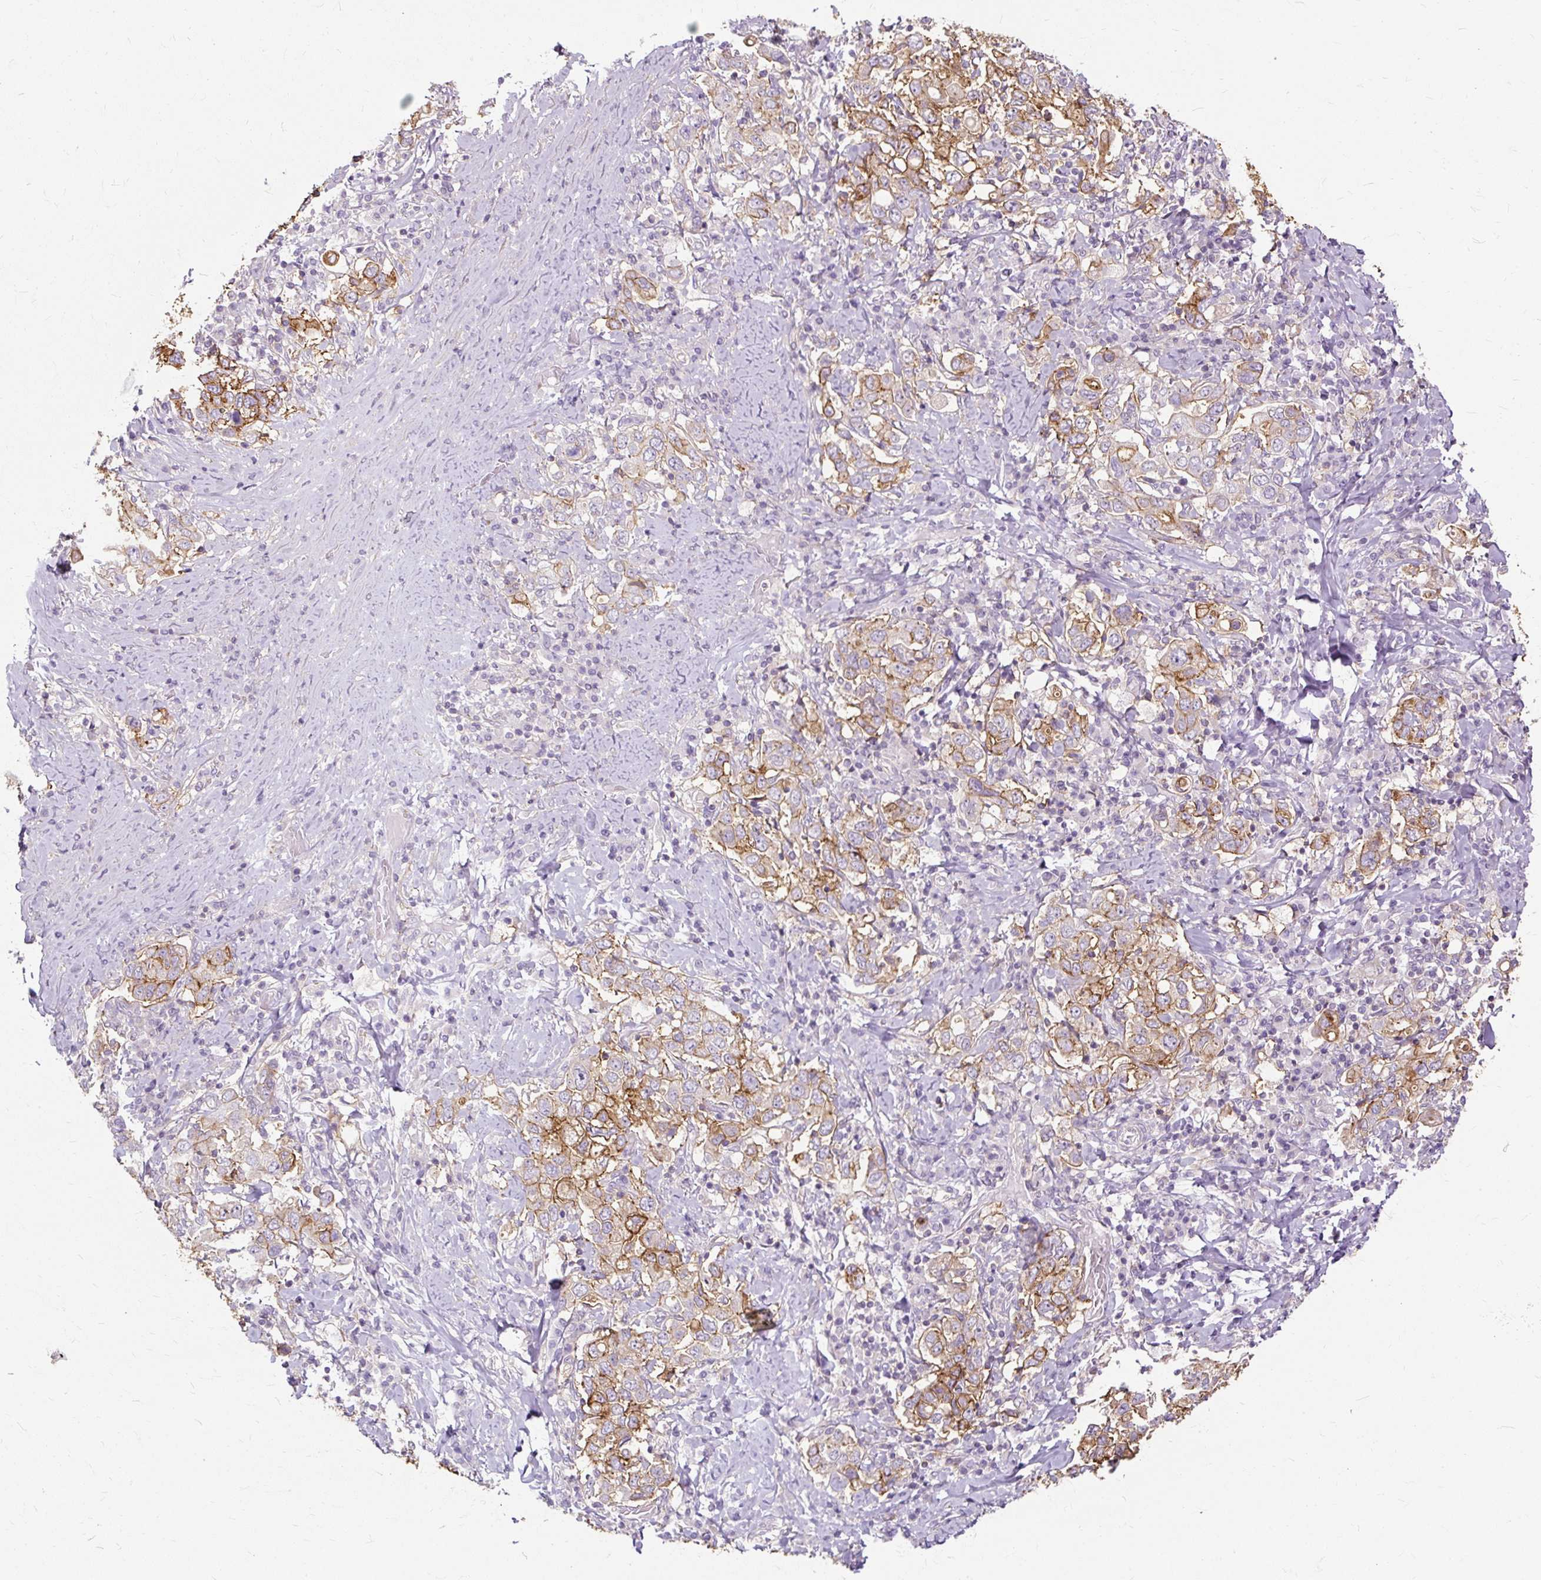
{"staining": {"intensity": "moderate", "quantity": ">75%", "location": "cytoplasmic/membranous"}, "tissue": "stomach cancer", "cell_type": "Tumor cells", "image_type": "cancer", "snomed": [{"axis": "morphology", "description": "Adenocarcinoma, NOS"}, {"axis": "topography", "description": "Stomach, upper"}], "caption": "Tumor cells demonstrate moderate cytoplasmic/membranous staining in about >75% of cells in adenocarcinoma (stomach). Nuclei are stained in blue.", "gene": "TSPAN8", "patient": {"sex": "male", "age": 62}}